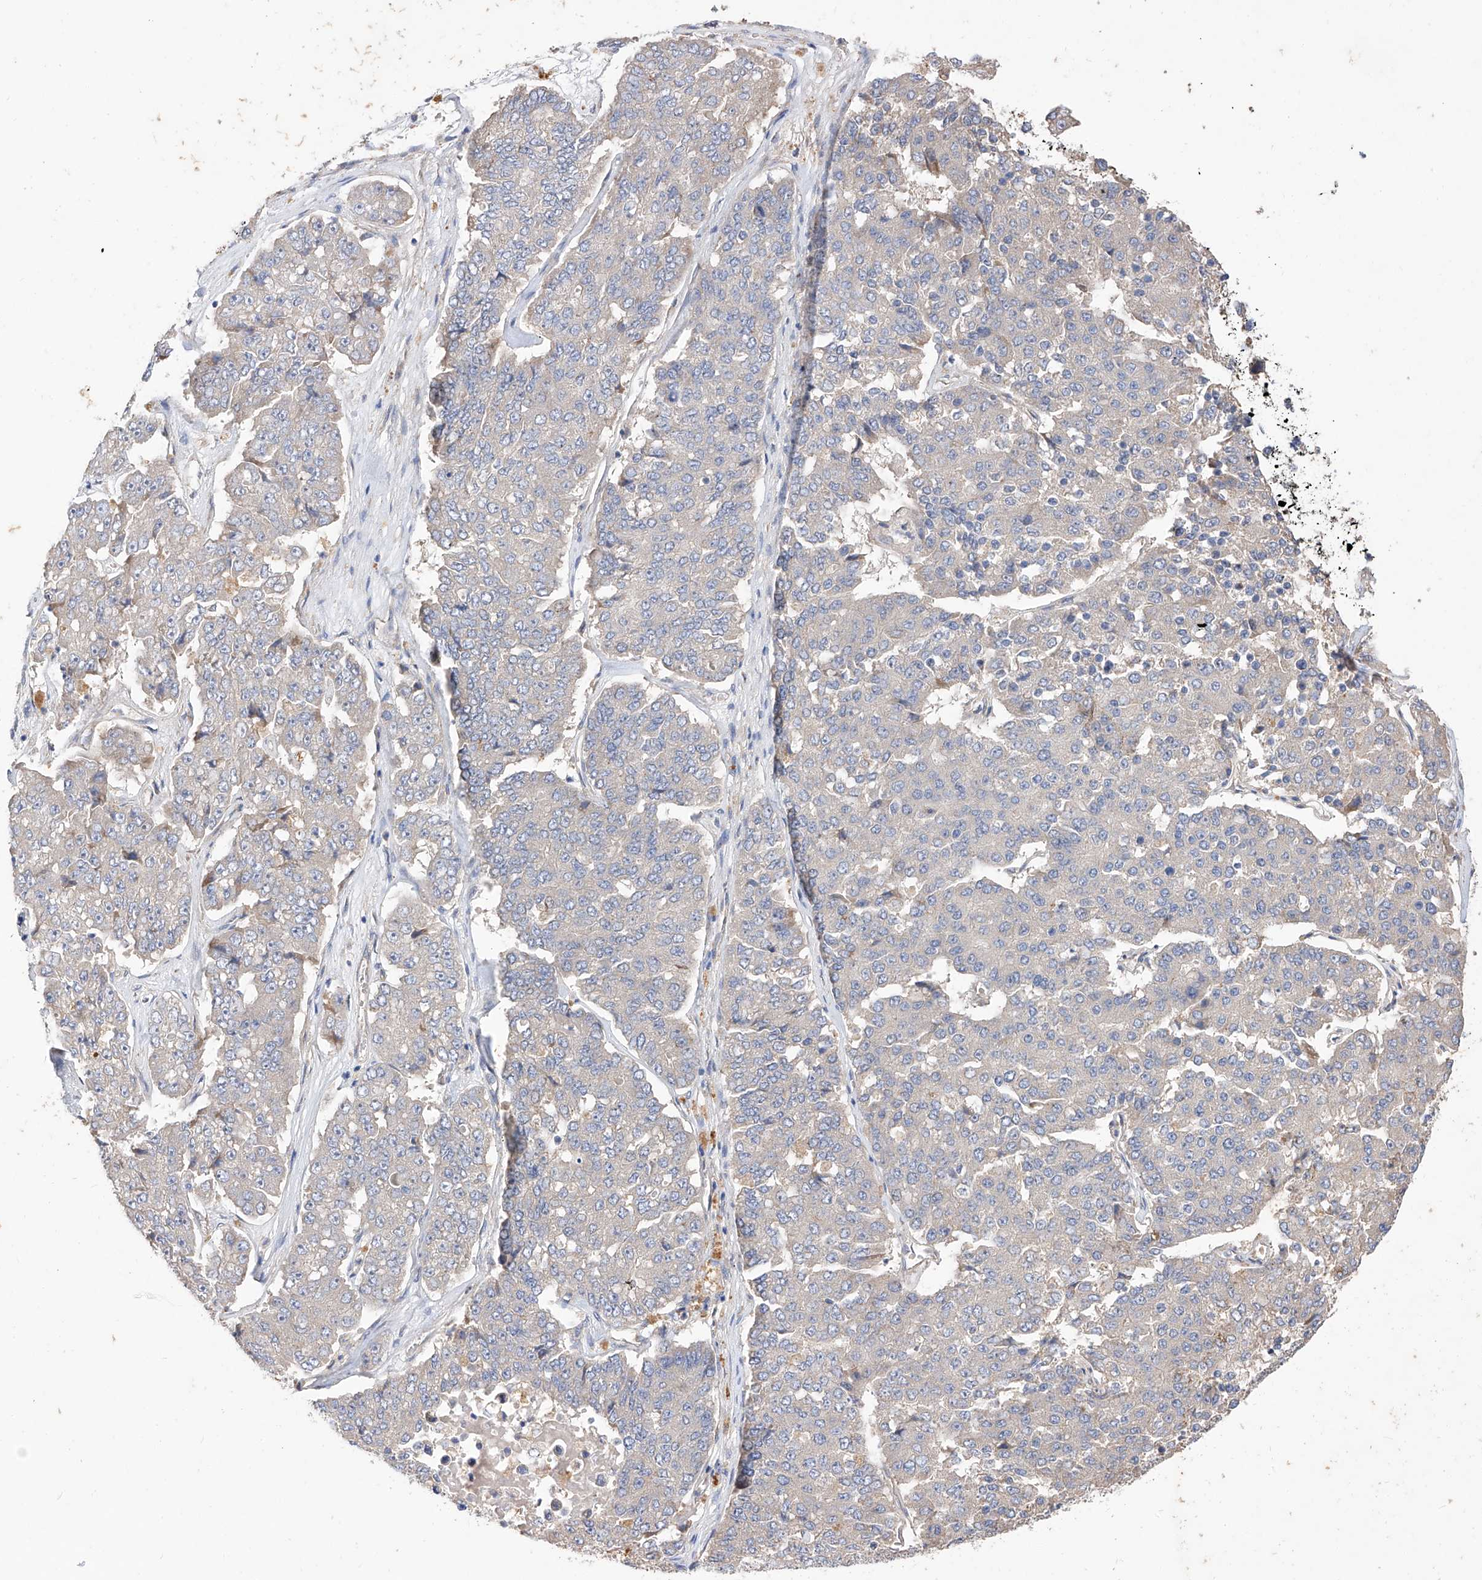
{"staining": {"intensity": "negative", "quantity": "none", "location": "none"}, "tissue": "pancreatic cancer", "cell_type": "Tumor cells", "image_type": "cancer", "snomed": [{"axis": "morphology", "description": "Adenocarcinoma, NOS"}, {"axis": "topography", "description": "Pancreas"}], "caption": "DAB (3,3'-diaminobenzidine) immunohistochemical staining of adenocarcinoma (pancreatic) reveals no significant positivity in tumor cells.", "gene": "DIRAS3", "patient": {"sex": "male", "age": 50}}